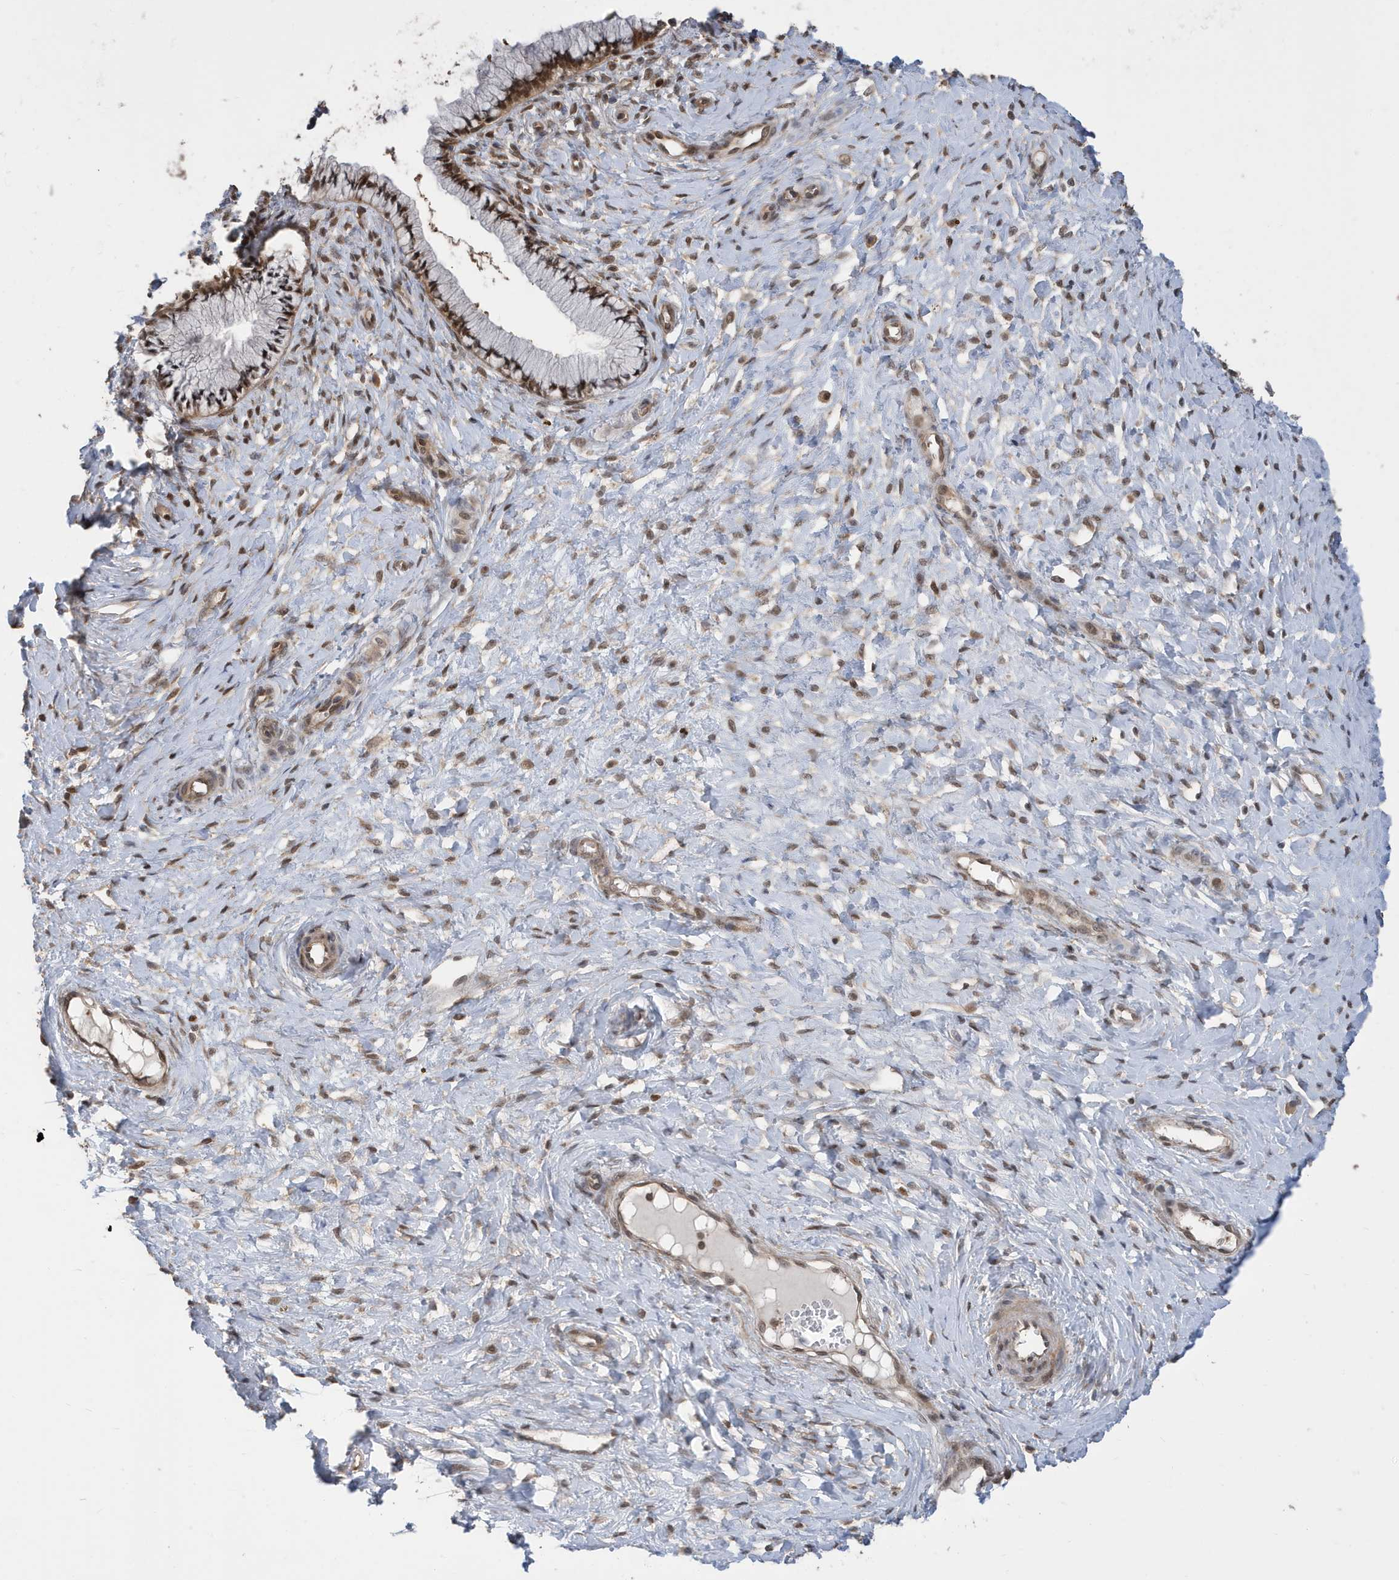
{"staining": {"intensity": "moderate", "quantity": ">75%", "location": "cytoplasmic/membranous,nuclear"}, "tissue": "cervix", "cell_type": "Glandular cells", "image_type": "normal", "snomed": [{"axis": "morphology", "description": "Normal tissue, NOS"}, {"axis": "topography", "description": "Cervix"}], "caption": "About >75% of glandular cells in normal human cervix demonstrate moderate cytoplasmic/membranous,nuclear protein expression as visualized by brown immunohistochemical staining.", "gene": "UBQLN1", "patient": {"sex": "female", "age": 36}}